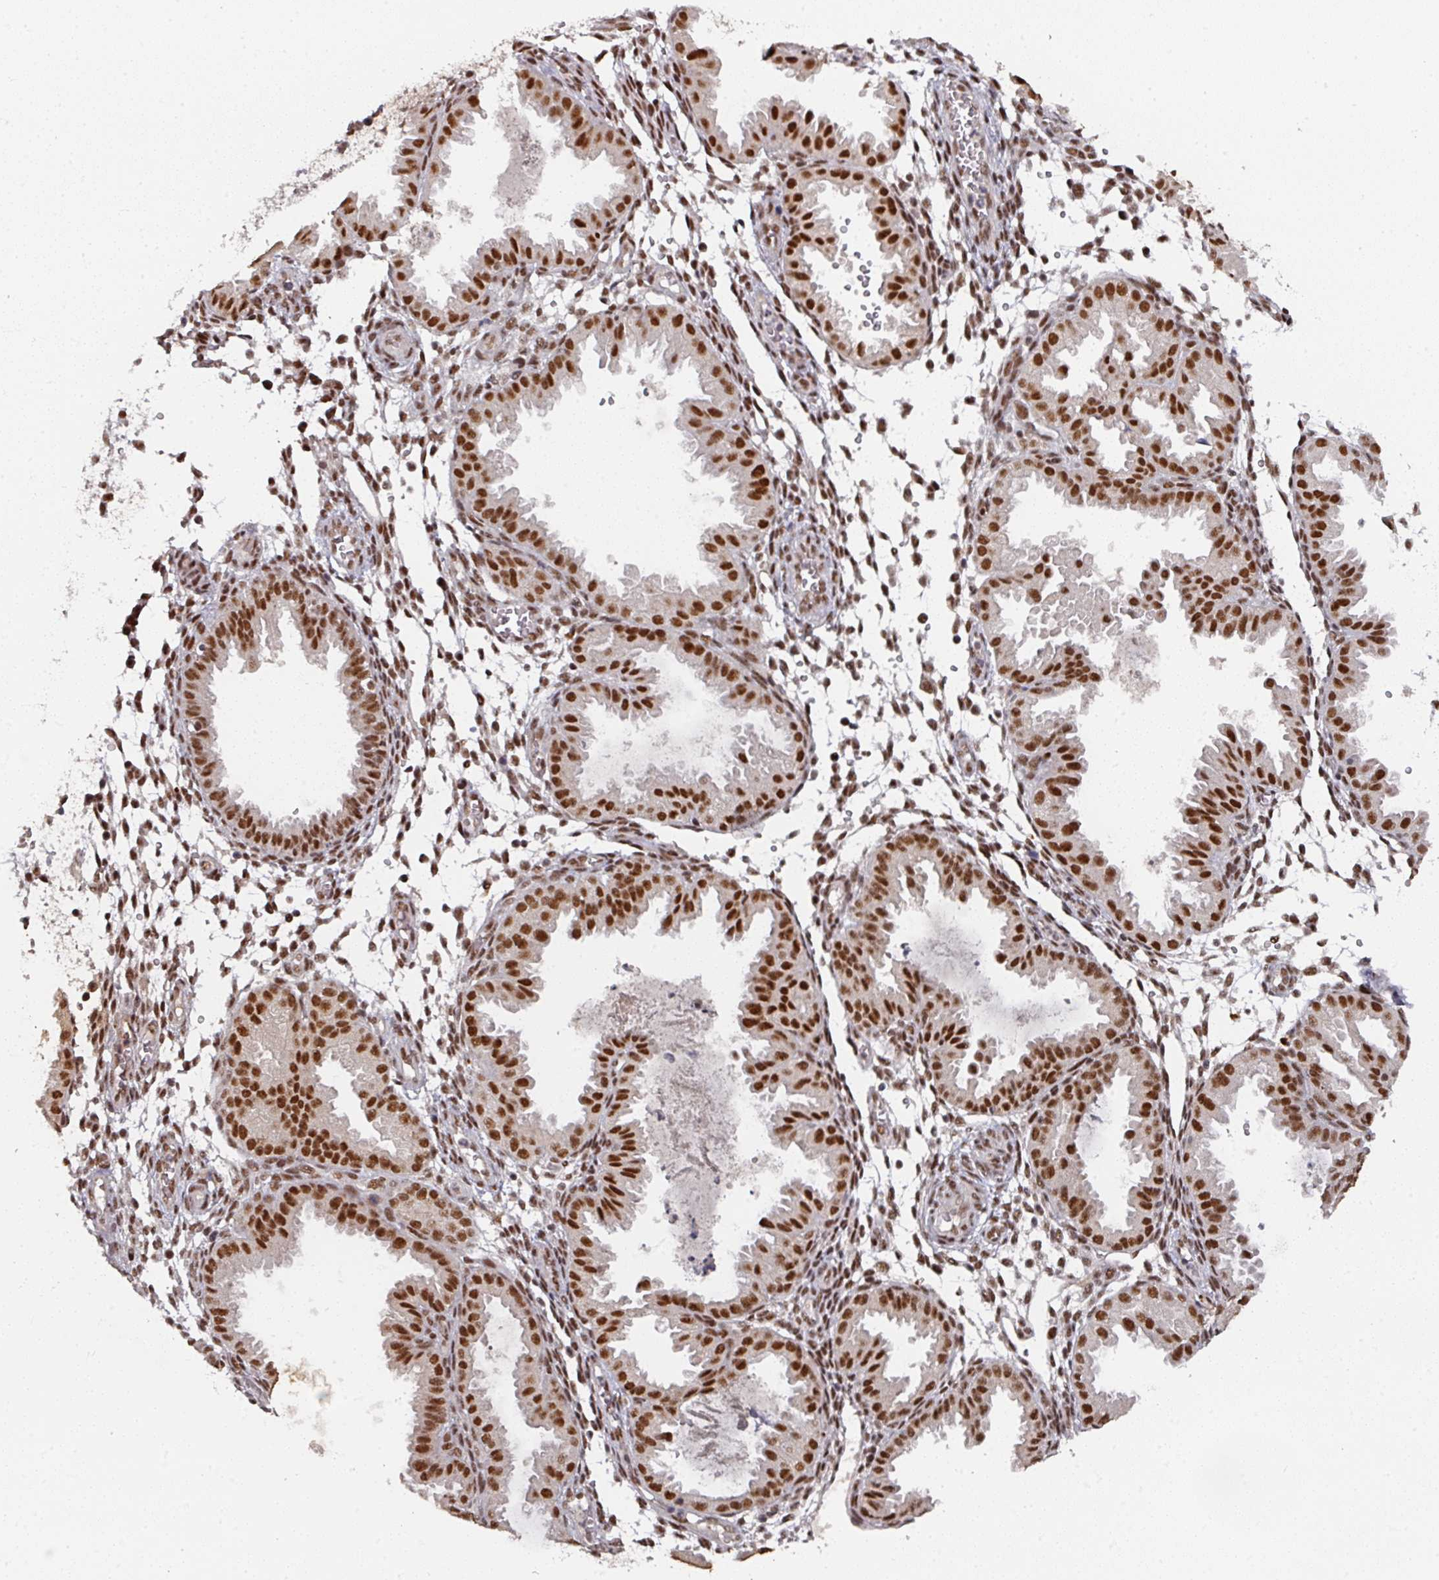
{"staining": {"intensity": "strong", "quantity": ">75%", "location": "nuclear"}, "tissue": "endometrium", "cell_type": "Cells in endometrial stroma", "image_type": "normal", "snomed": [{"axis": "morphology", "description": "Normal tissue, NOS"}, {"axis": "topography", "description": "Endometrium"}], "caption": "Cells in endometrial stroma reveal high levels of strong nuclear positivity in approximately >75% of cells in benign human endometrium.", "gene": "ENSG00000289690", "patient": {"sex": "female", "age": 33}}